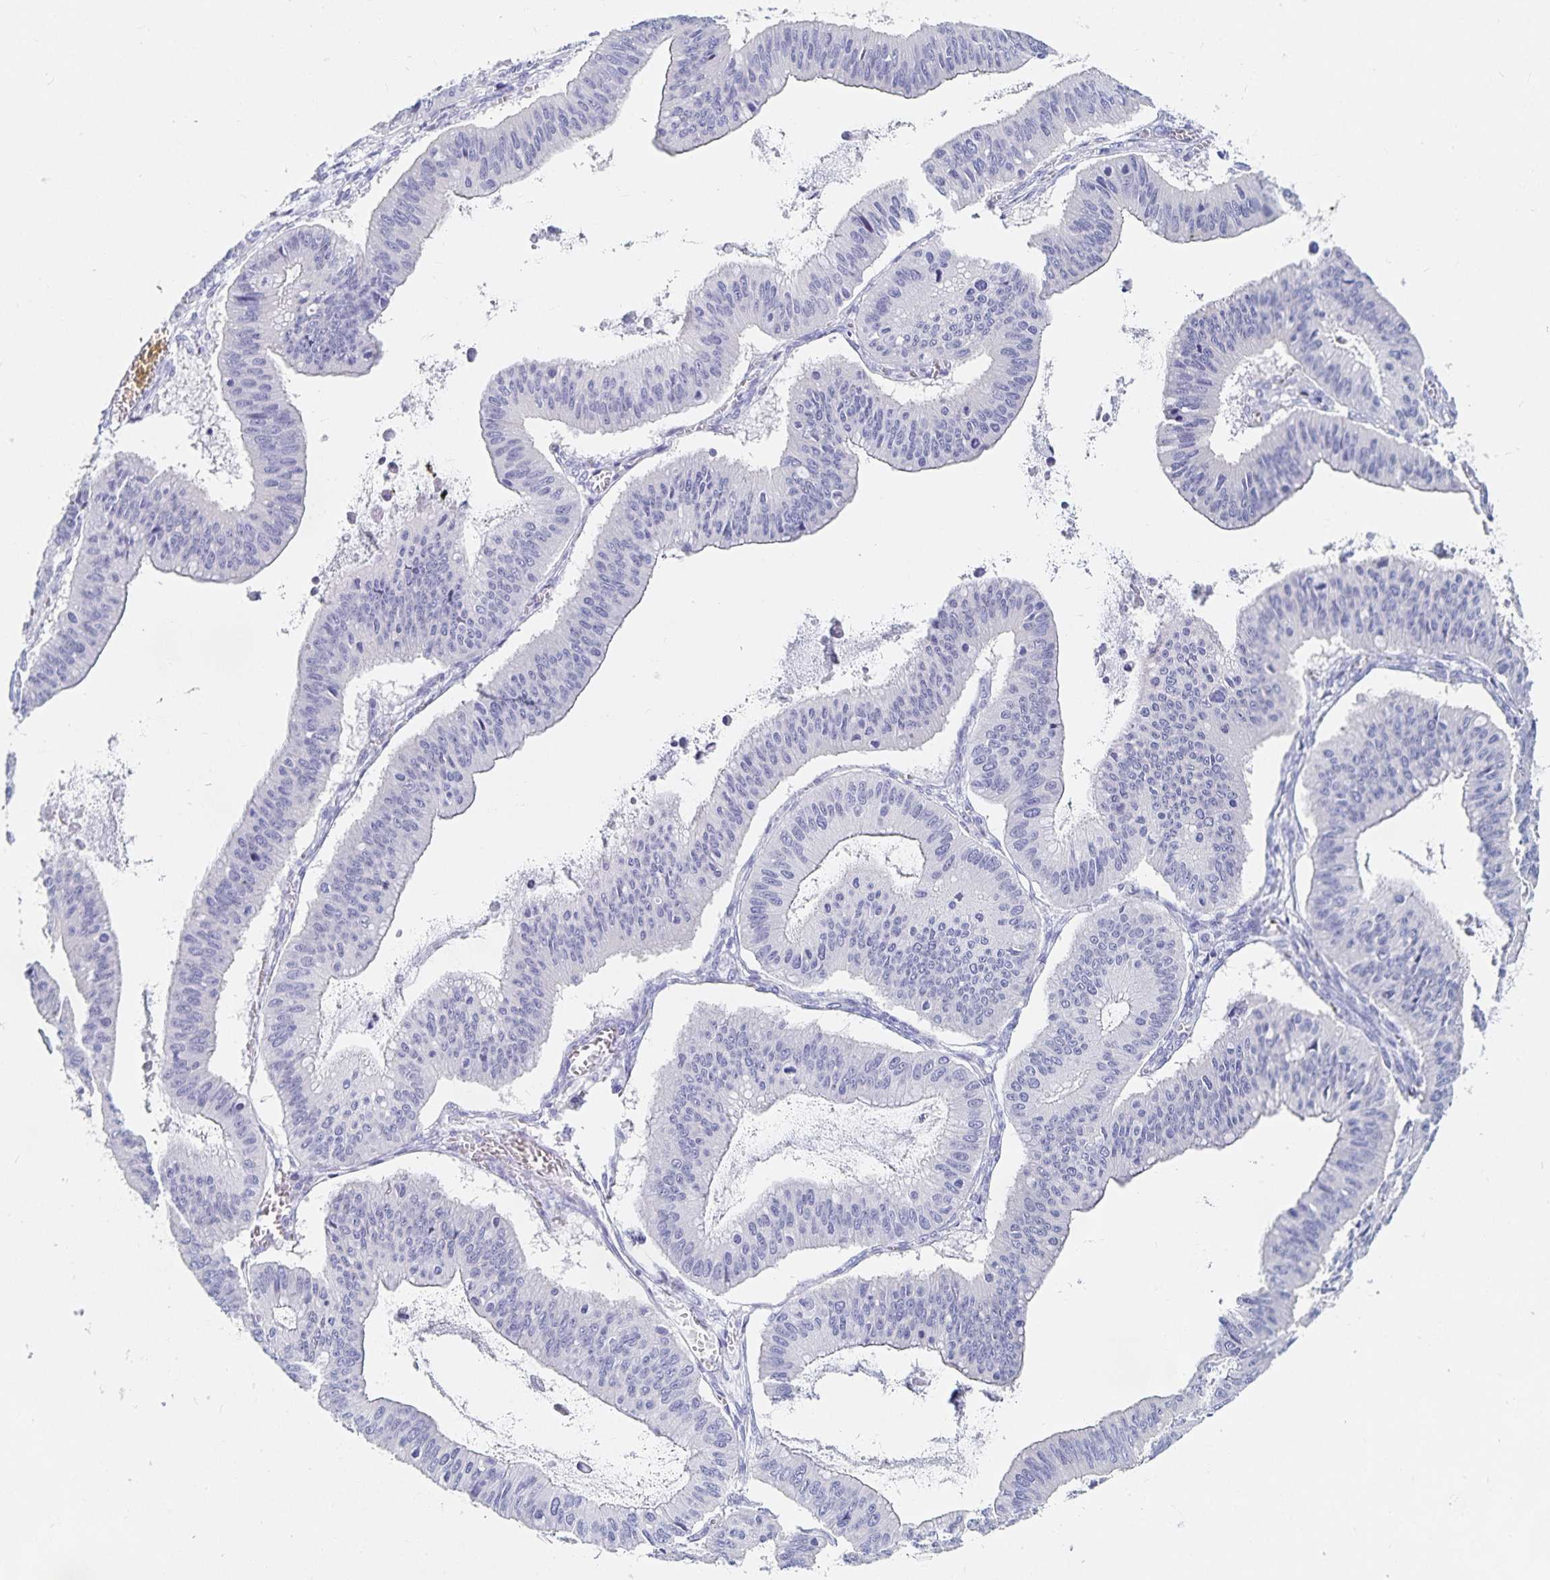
{"staining": {"intensity": "negative", "quantity": "none", "location": "none"}, "tissue": "ovarian cancer", "cell_type": "Tumor cells", "image_type": "cancer", "snomed": [{"axis": "morphology", "description": "Cystadenocarcinoma, mucinous, NOS"}, {"axis": "topography", "description": "Ovary"}], "caption": "High magnification brightfield microscopy of ovarian cancer (mucinous cystadenocarcinoma) stained with DAB (brown) and counterstained with hematoxylin (blue): tumor cells show no significant positivity.", "gene": "TNIP1", "patient": {"sex": "female", "age": 72}}